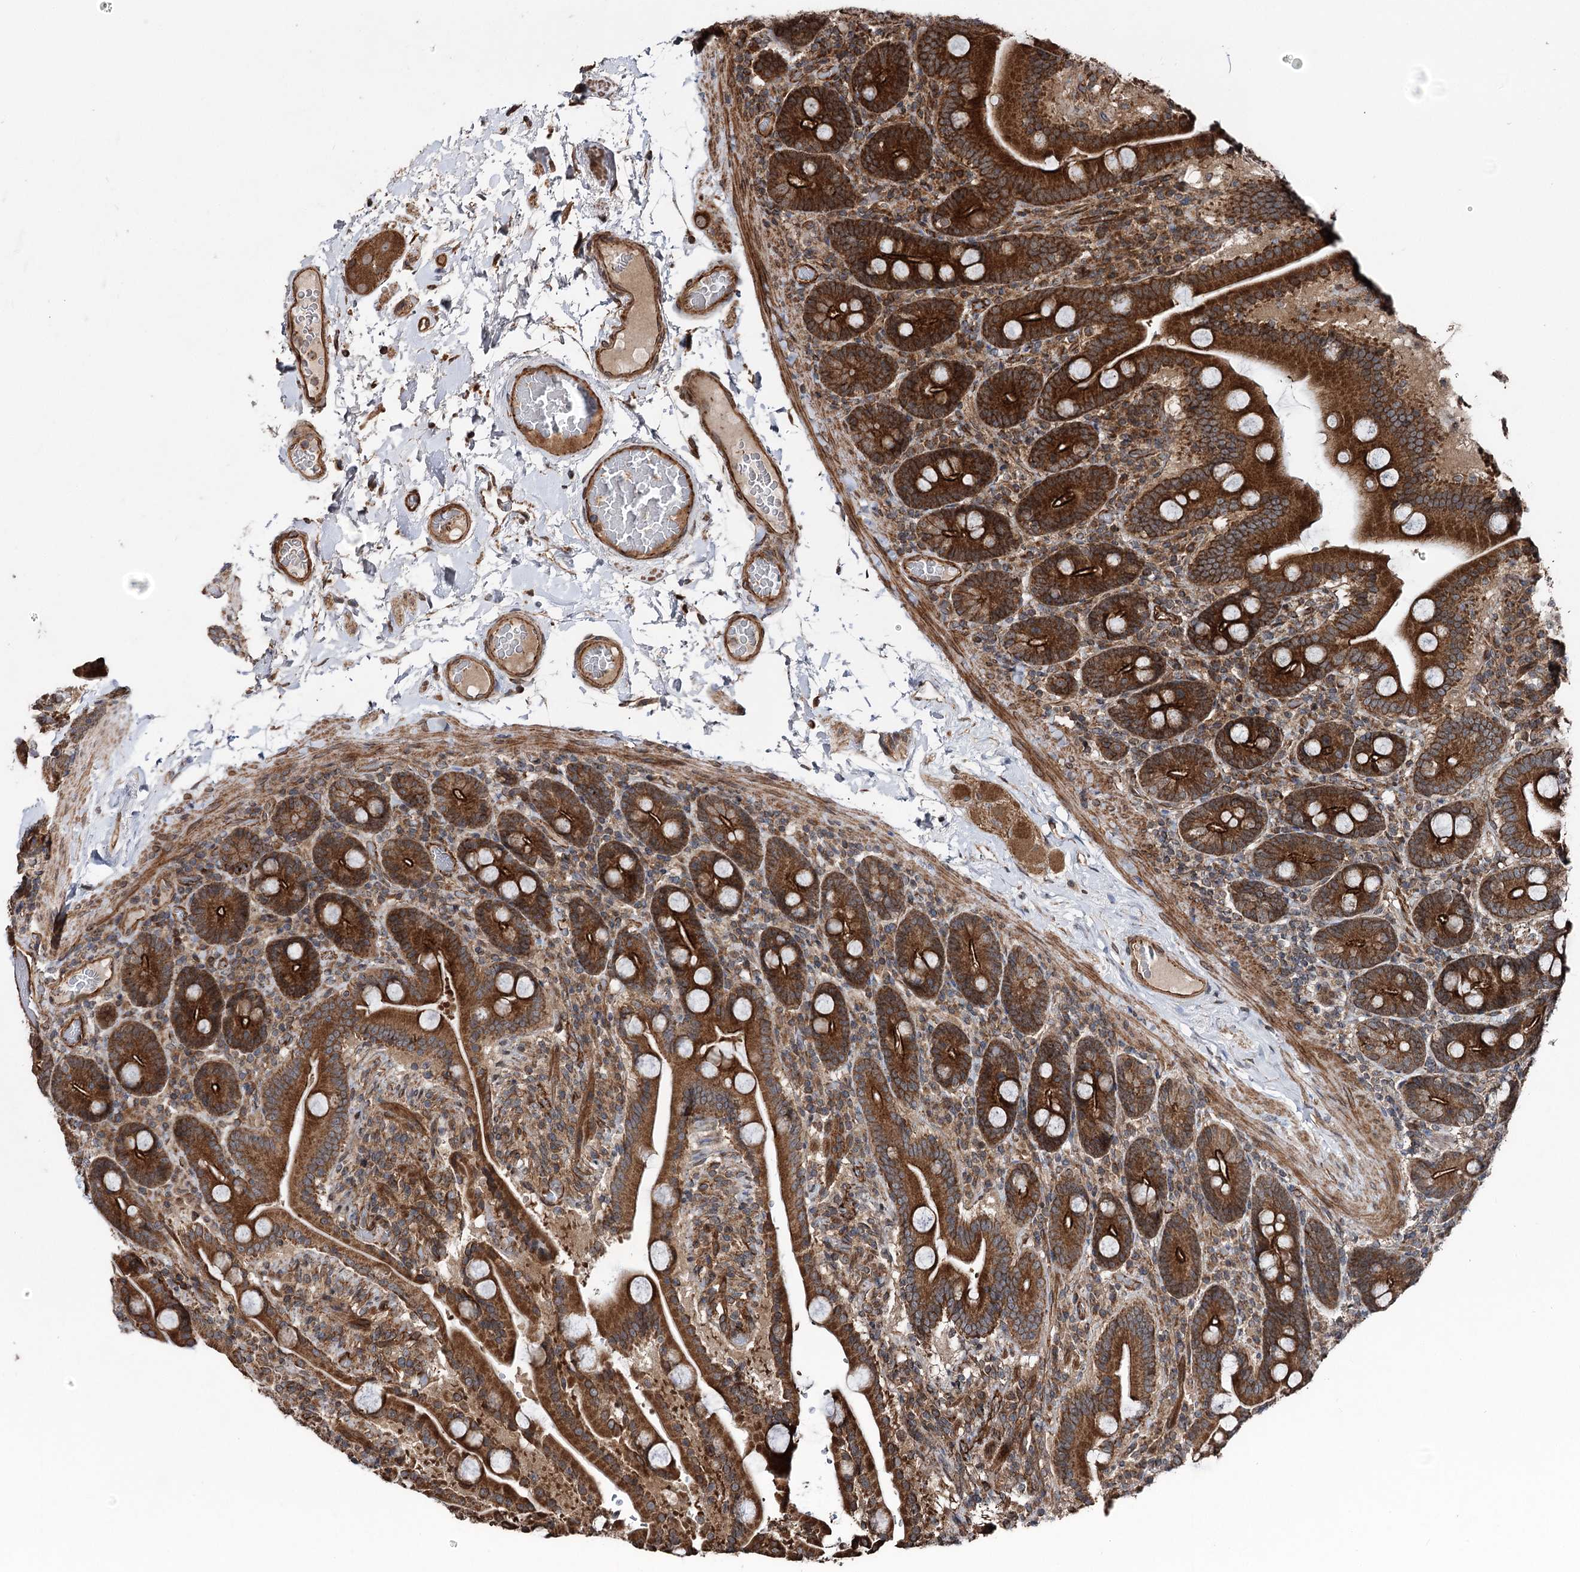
{"staining": {"intensity": "strong", "quantity": ">75%", "location": "cytoplasmic/membranous"}, "tissue": "duodenum", "cell_type": "Glandular cells", "image_type": "normal", "snomed": [{"axis": "morphology", "description": "Normal tissue, NOS"}, {"axis": "topography", "description": "Duodenum"}], "caption": "Immunohistochemistry (IHC) of normal duodenum shows high levels of strong cytoplasmic/membranous positivity in approximately >75% of glandular cells.", "gene": "ITFG2", "patient": {"sex": "male", "age": 55}}